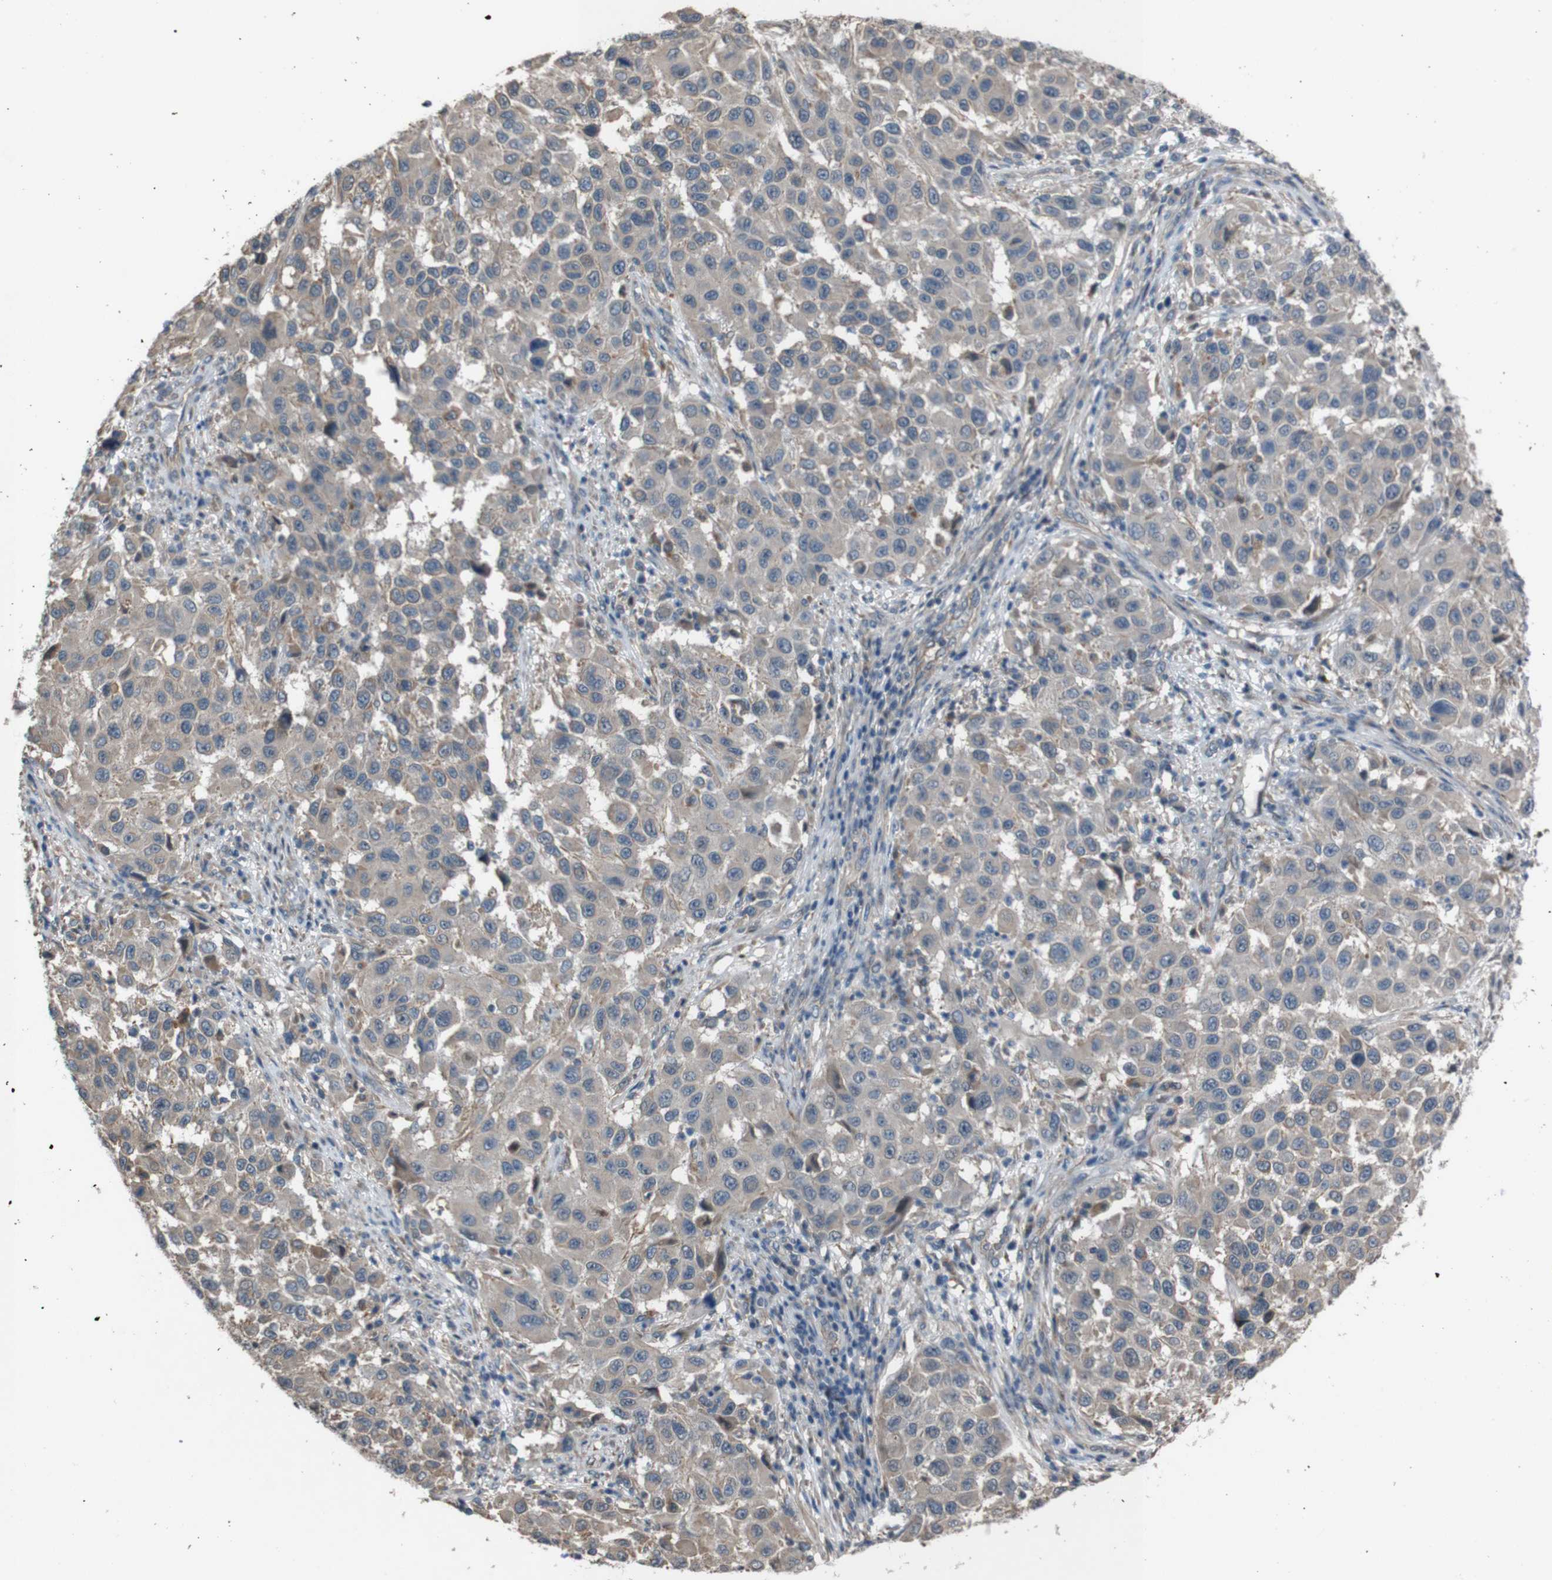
{"staining": {"intensity": "weak", "quantity": "<25%", "location": "cytoplasmic/membranous"}, "tissue": "melanoma", "cell_type": "Tumor cells", "image_type": "cancer", "snomed": [{"axis": "morphology", "description": "Malignant melanoma, Metastatic site"}, {"axis": "topography", "description": "Lymph node"}], "caption": "Histopathology image shows no protein staining in tumor cells of melanoma tissue.", "gene": "NAALADL2", "patient": {"sex": "male", "age": 61}}